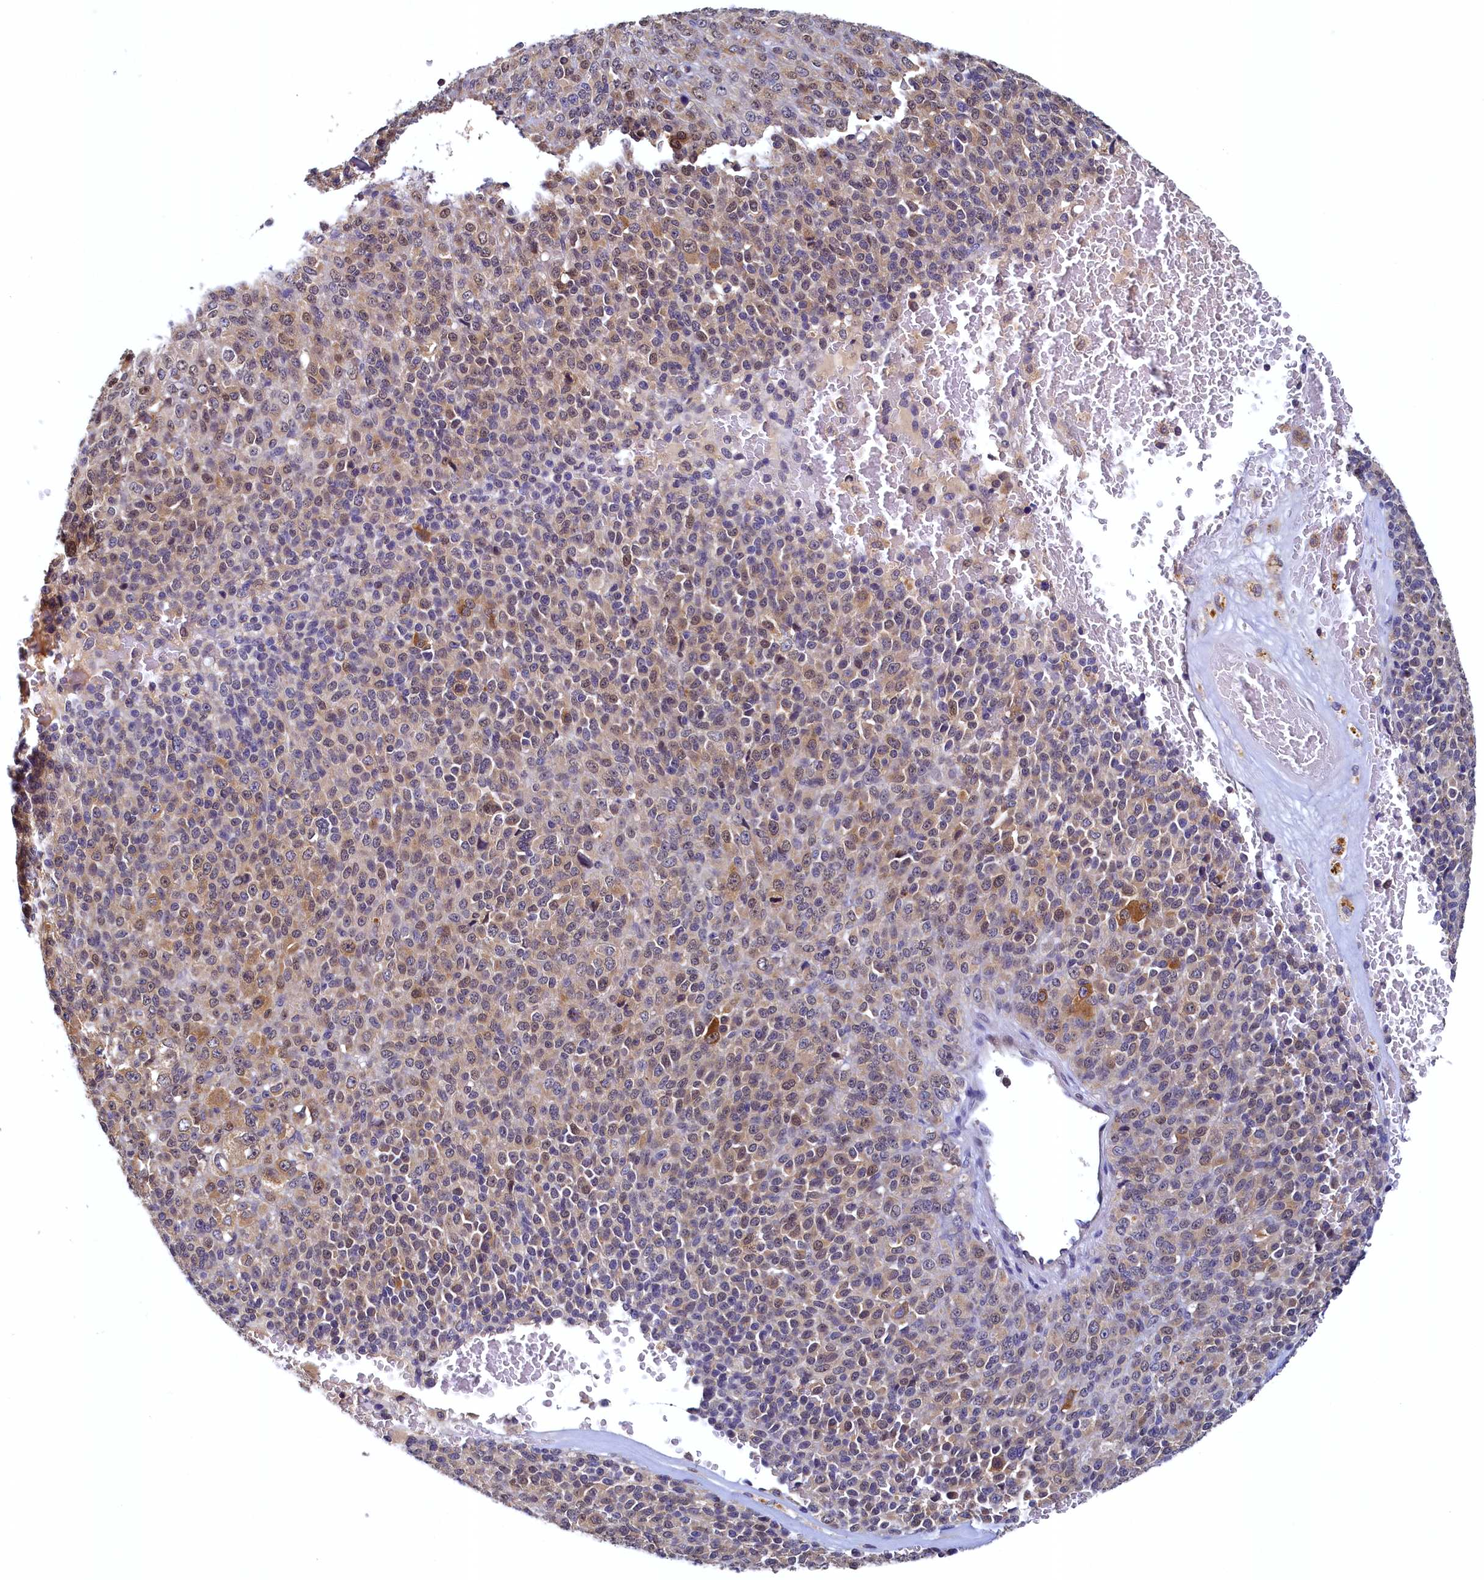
{"staining": {"intensity": "moderate", "quantity": "<25%", "location": "cytoplasmic/membranous"}, "tissue": "melanoma", "cell_type": "Tumor cells", "image_type": "cancer", "snomed": [{"axis": "morphology", "description": "Malignant melanoma, Metastatic site"}, {"axis": "topography", "description": "Brain"}], "caption": "The immunohistochemical stain labels moderate cytoplasmic/membranous expression in tumor cells of malignant melanoma (metastatic site) tissue. Using DAB (3,3'-diaminobenzidine) (brown) and hematoxylin (blue) stains, captured at high magnification using brightfield microscopy.", "gene": "PAAF1", "patient": {"sex": "female", "age": 56}}